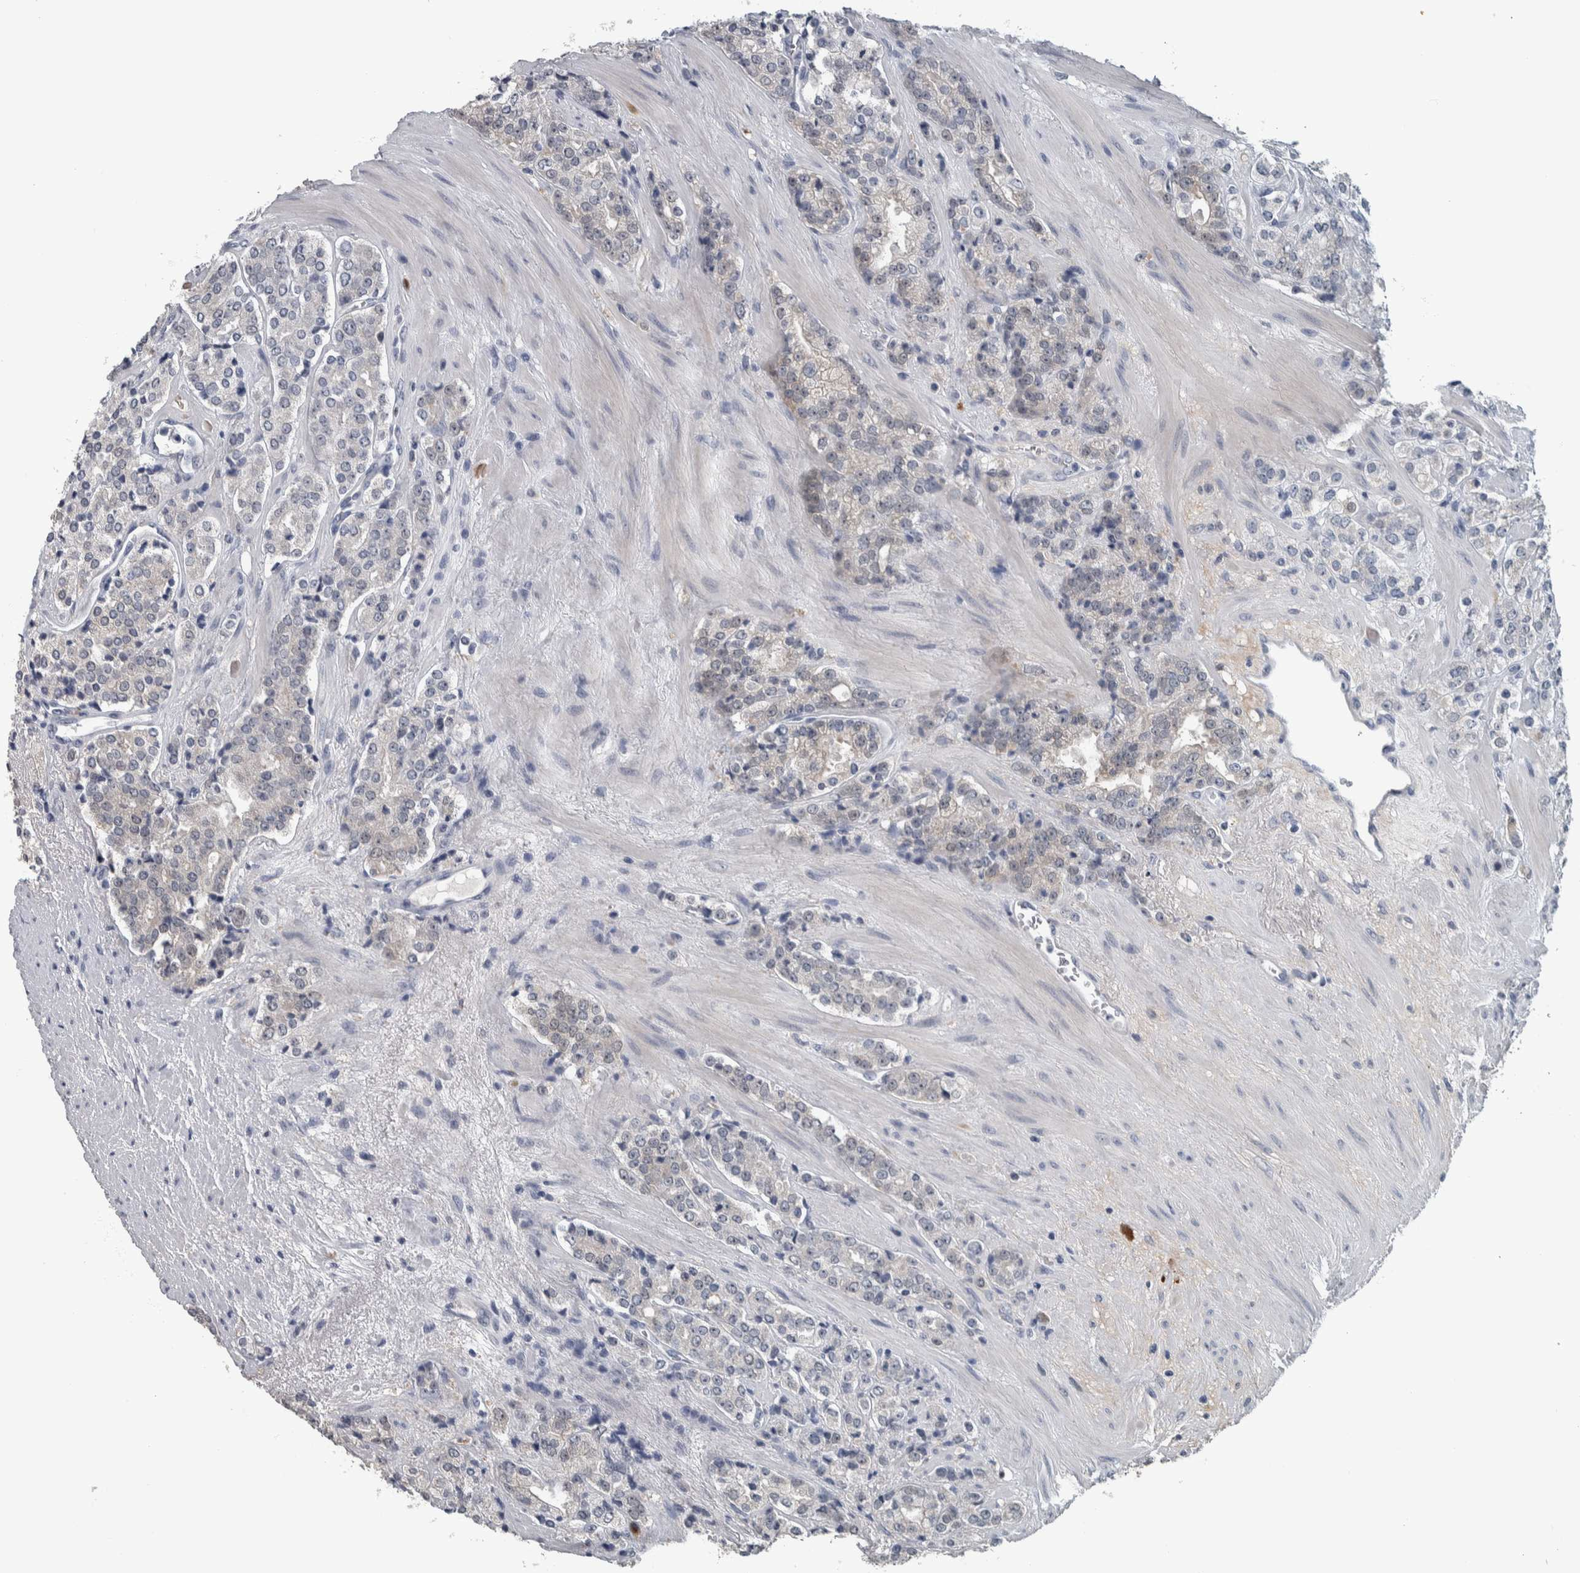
{"staining": {"intensity": "weak", "quantity": "<25%", "location": "cytoplasmic/membranous"}, "tissue": "prostate cancer", "cell_type": "Tumor cells", "image_type": "cancer", "snomed": [{"axis": "morphology", "description": "Adenocarcinoma, High grade"}, {"axis": "topography", "description": "Prostate"}], "caption": "This is an immunohistochemistry micrograph of human high-grade adenocarcinoma (prostate). There is no staining in tumor cells.", "gene": "CAVIN4", "patient": {"sex": "male", "age": 71}}